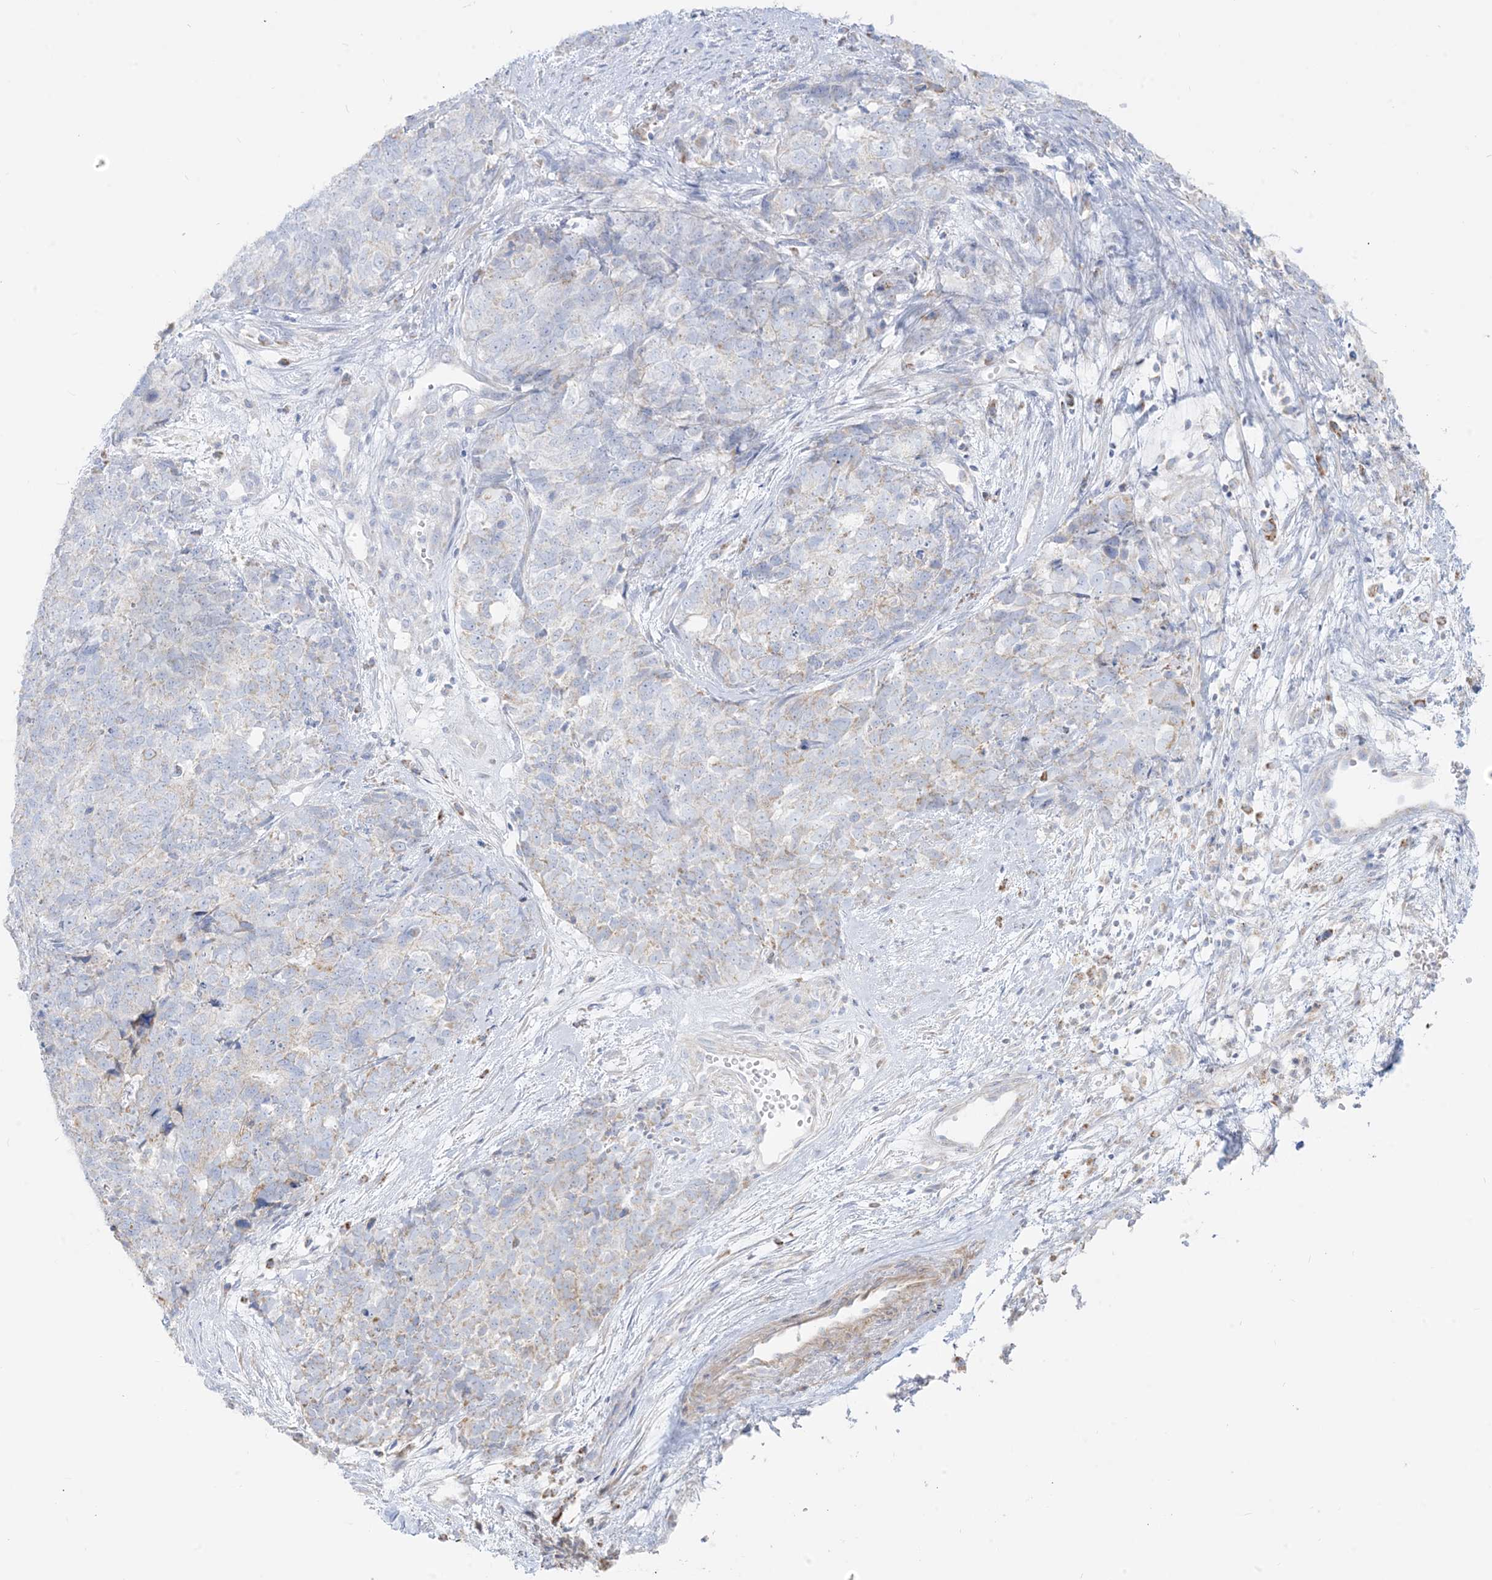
{"staining": {"intensity": "negative", "quantity": "none", "location": "none"}, "tissue": "cervical cancer", "cell_type": "Tumor cells", "image_type": "cancer", "snomed": [{"axis": "morphology", "description": "Squamous cell carcinoma, NOS"}, {"axis": "topography", "description": "Cervix"}], "caption": "There is no significant expression in tumor cells of cervical cancer. (DAB (3,3'-diaminobenzidine) IHC, high magnification).", "gene": "SLC26A3", "patient": {"sex": "female", "age": 63}}